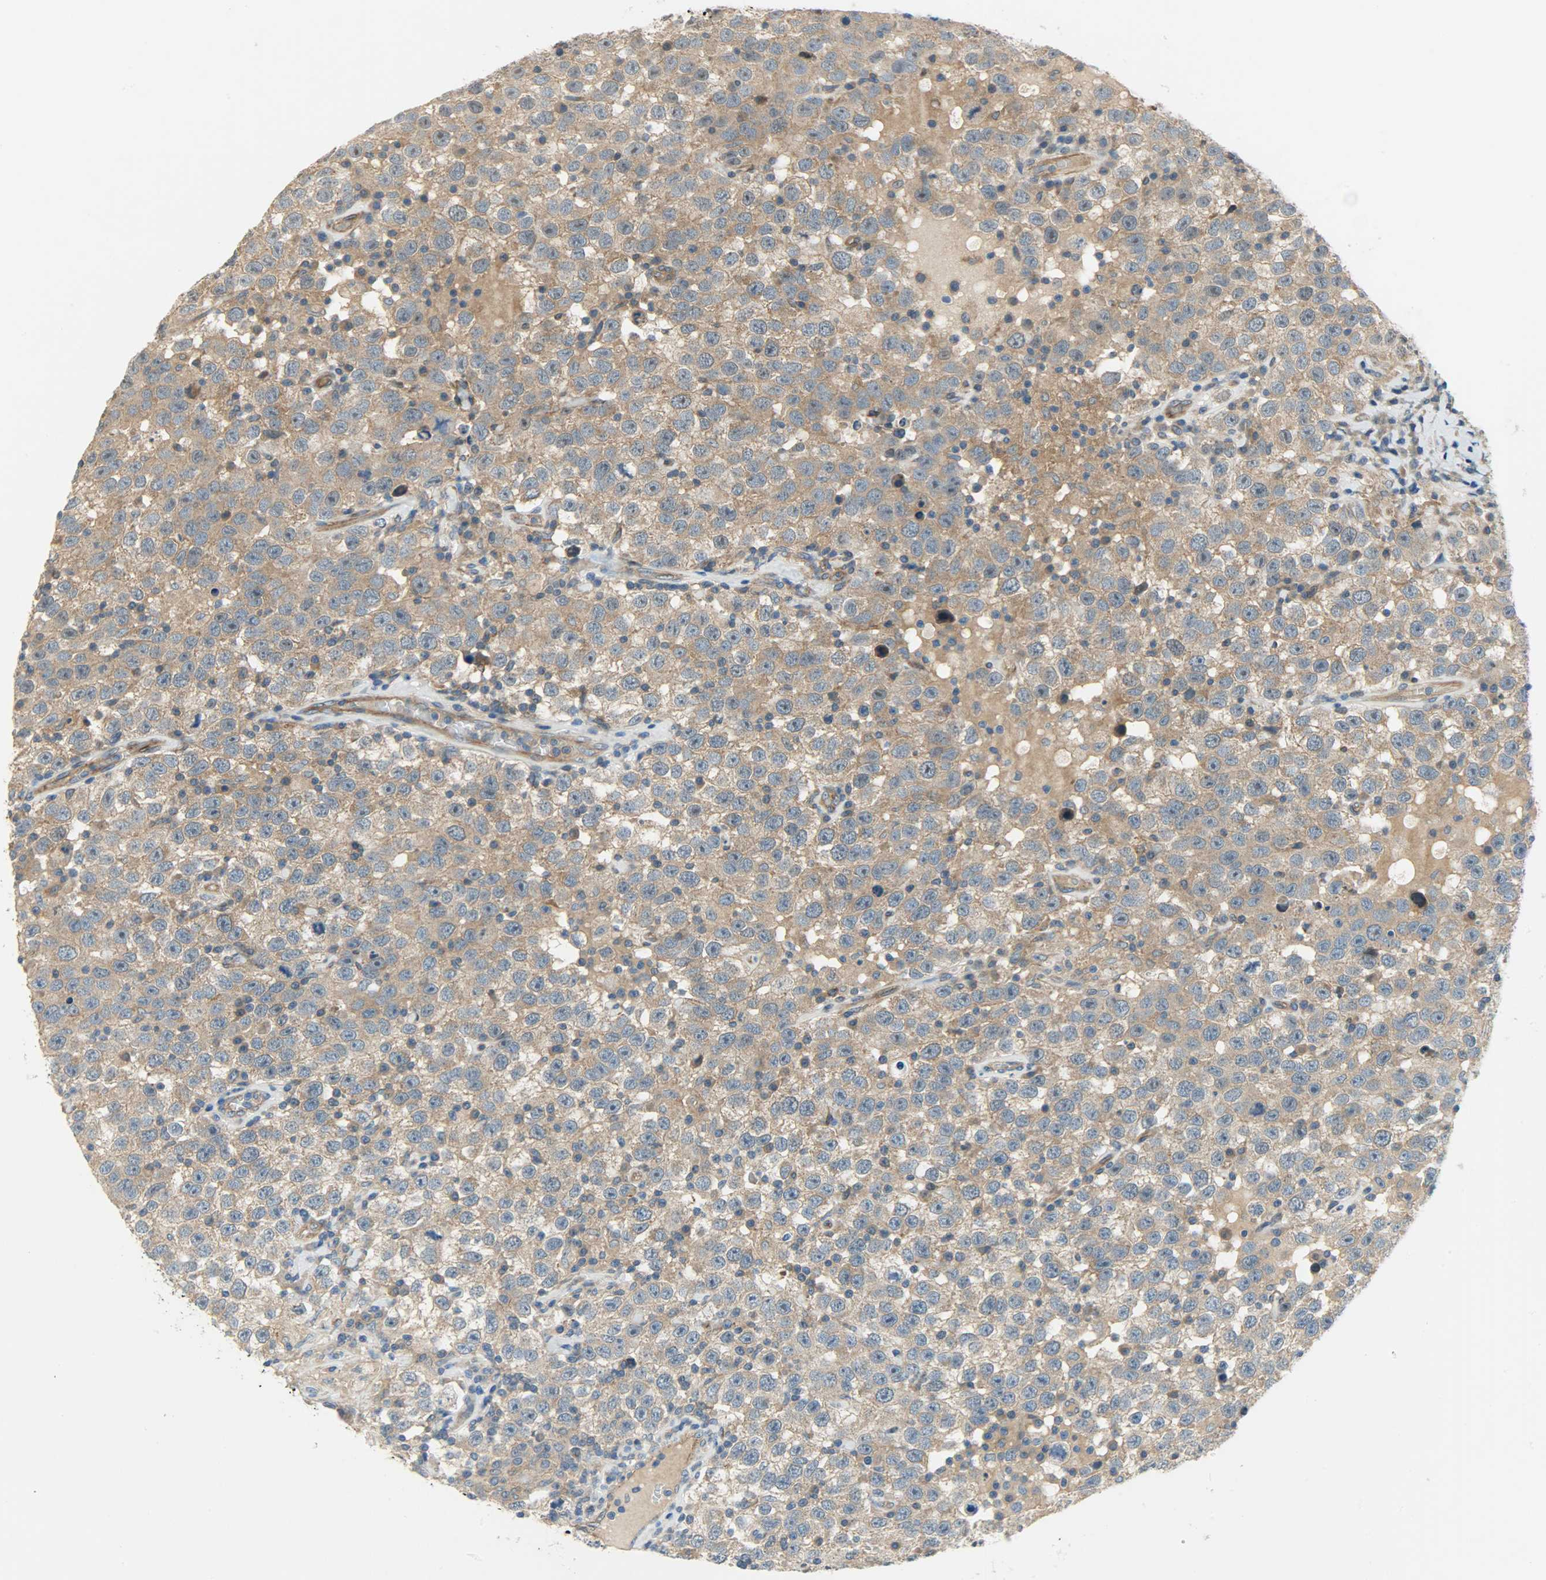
{"staining": {"intensity": "moderate", "quantity": ">75%", "location": "cytoplasmic/membranous"}, "tissue": "testis cancer", "cell_type": "Tumor cells", "image_type": "cancer", "snomed": [{"axis": "morphology", "description": "Seminoma, NOS"}, {"axis": "topography", "description": "Testis"}], "caption": "The immunohistochemical stain highlights moderate cytoplasmic/membranous positivity in tumor cells of testis cancer tissue. Nuclei are stained in blue.", "gene": "KIAA1217", "patient": {"sex": "male", "age": 41}}